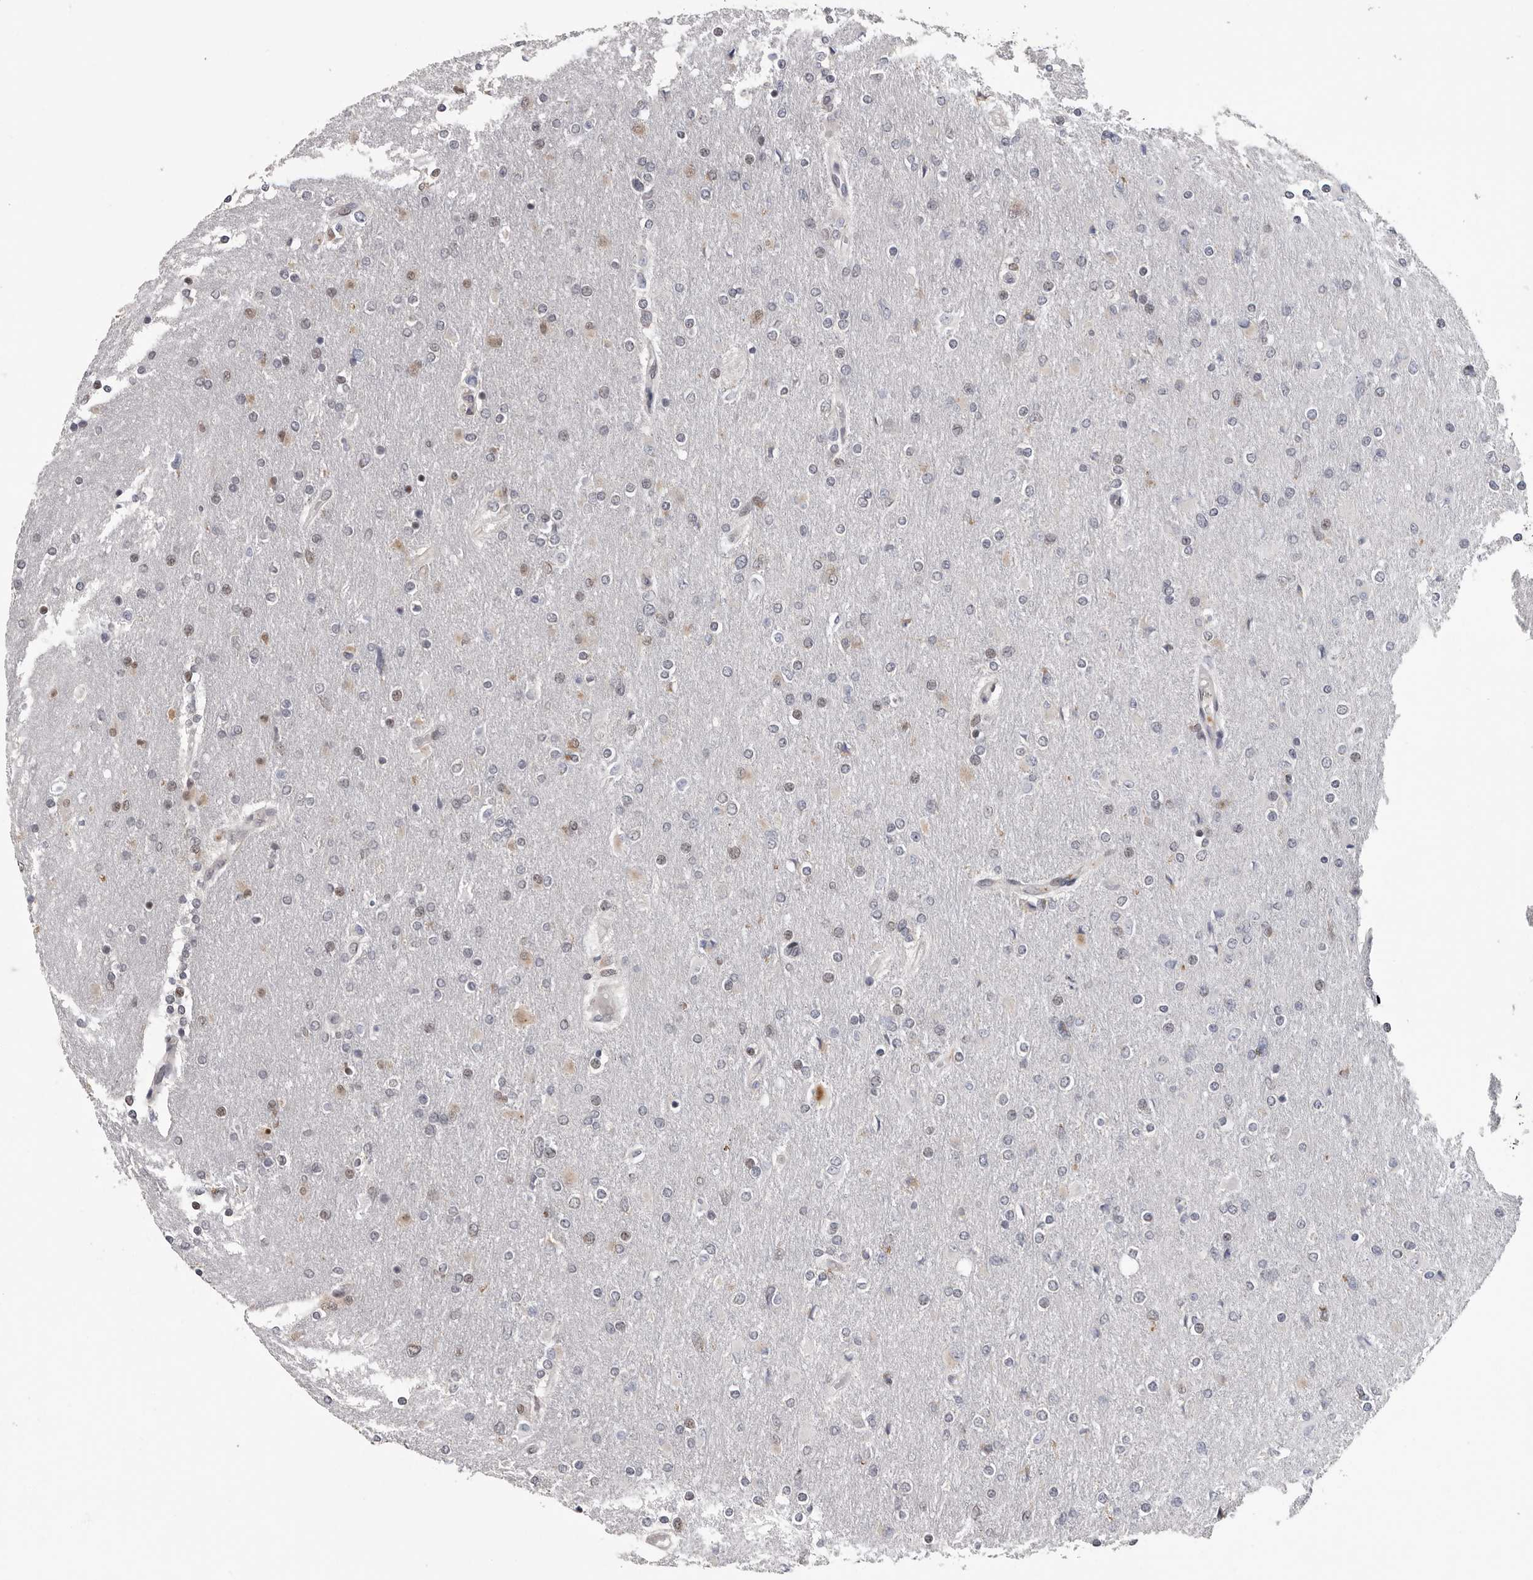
{"staining": {"intensity": "negative", "quantity": "none", "location": "none"}, "tissue": "glioma", "cell_type": "Tumor cells", "image_type": "cancer", "snomed": [{"axis": "morphology", "description": "Glioma, malignant, High grade"}, {"axis": "topography", "description": "Cerebral cortex"}], "caption": "Immunohistochemistry of human malignant high-grade glioma demonstrates no positivity in tumor cells.", "gene": "RALGPS2", "patient": {"sex": "female", "age": 36}}